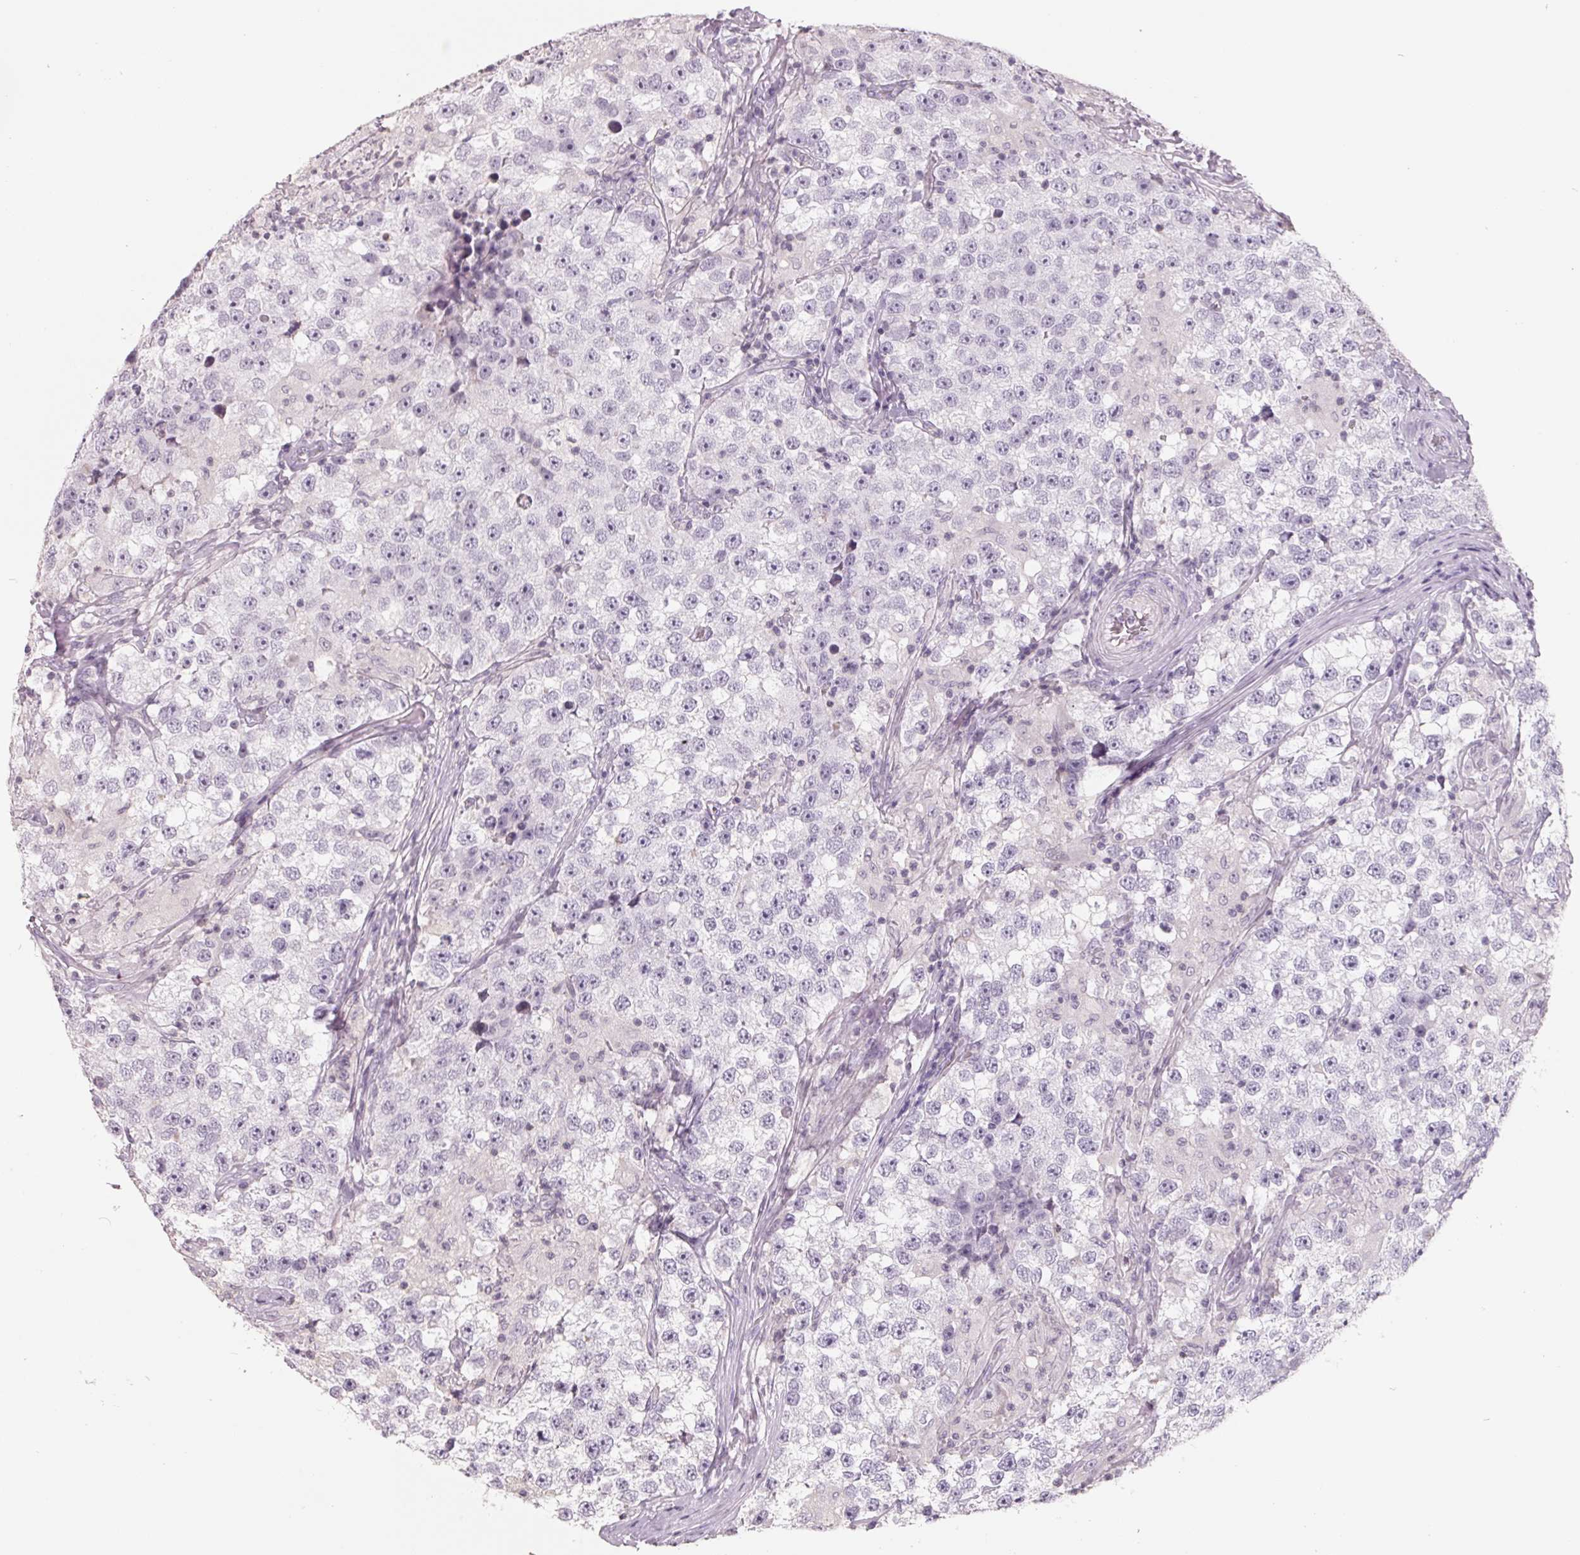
{"staining": {"intensity": "negative", "quantity": "none", "location": "none"}, "tissue": "testis cancer", "cell_type": "Tumor cells", "image_type": "cancer", "snomed": [{"axis": "morphology", "description": "Seminoma, NOS"}, {"axis": "topography", "description": "Testis"}], "caption": "High power microscopy photomicrograph of an immunohistochemistry (IHC) micrograph of testis cancer, revealing no significant positivity in tumor cells.", "gene": "FTCD", "patient": {"sex": "male", "age": 46}}